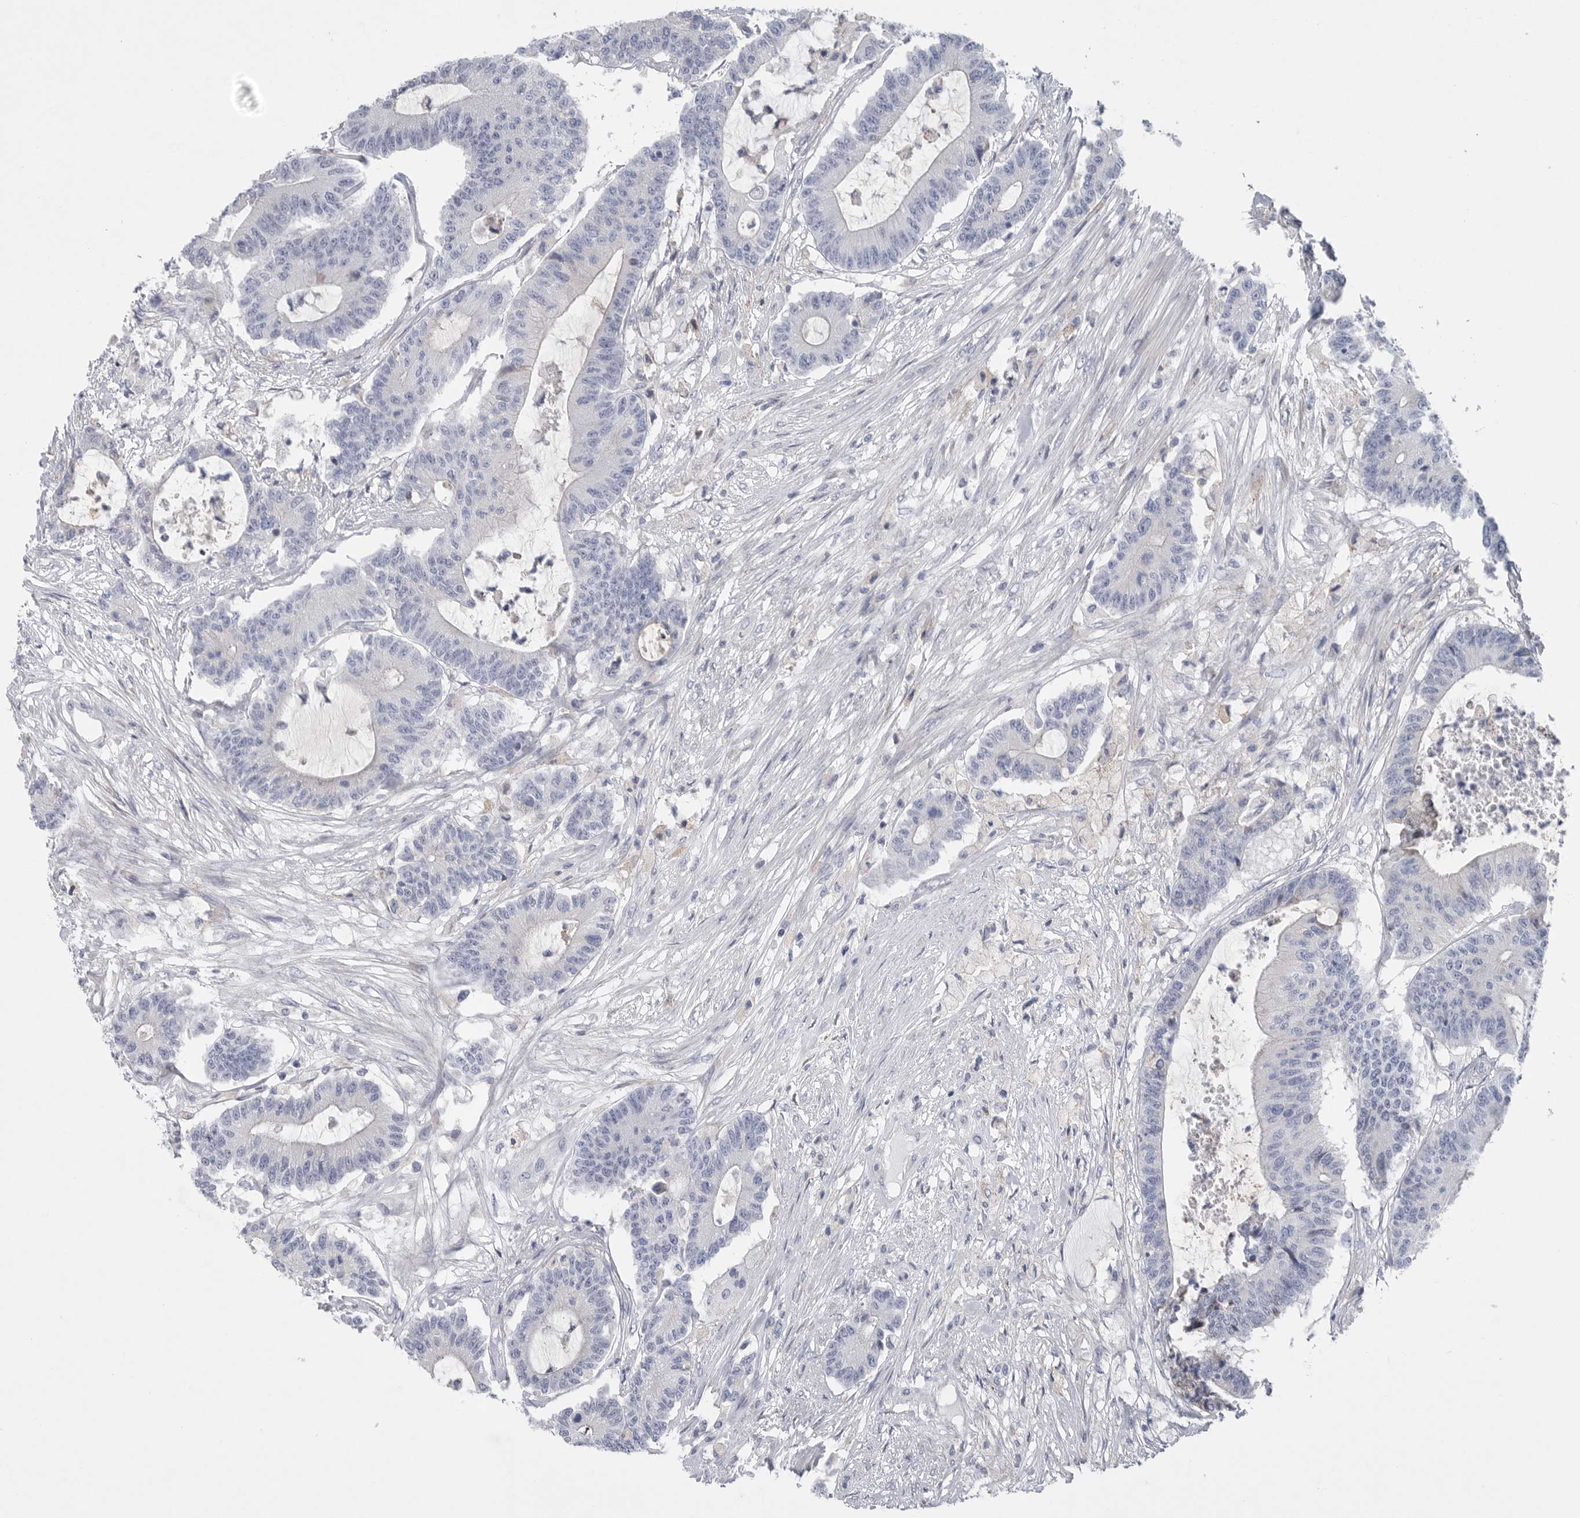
{"staining": {"intensity": "negative", "quantity": "none", "location": "none"}, "tissue": "colorectal cancer", "cell_type": "Tumor cells", "image_type": "cancer", "snomed": [{"axis": "morphology", "description": "Adenocarcinoma, NOS"}, {"axis": "topography", "description": "Colon"}], "caption": "Colorectal cancer (adenocarcinoma) stained for a protein using immunohistochemistry (IHC) displays no positivity tumor cells.", "gene": "CAMK2B", "patient": {"sex": "female", "age": 84}}